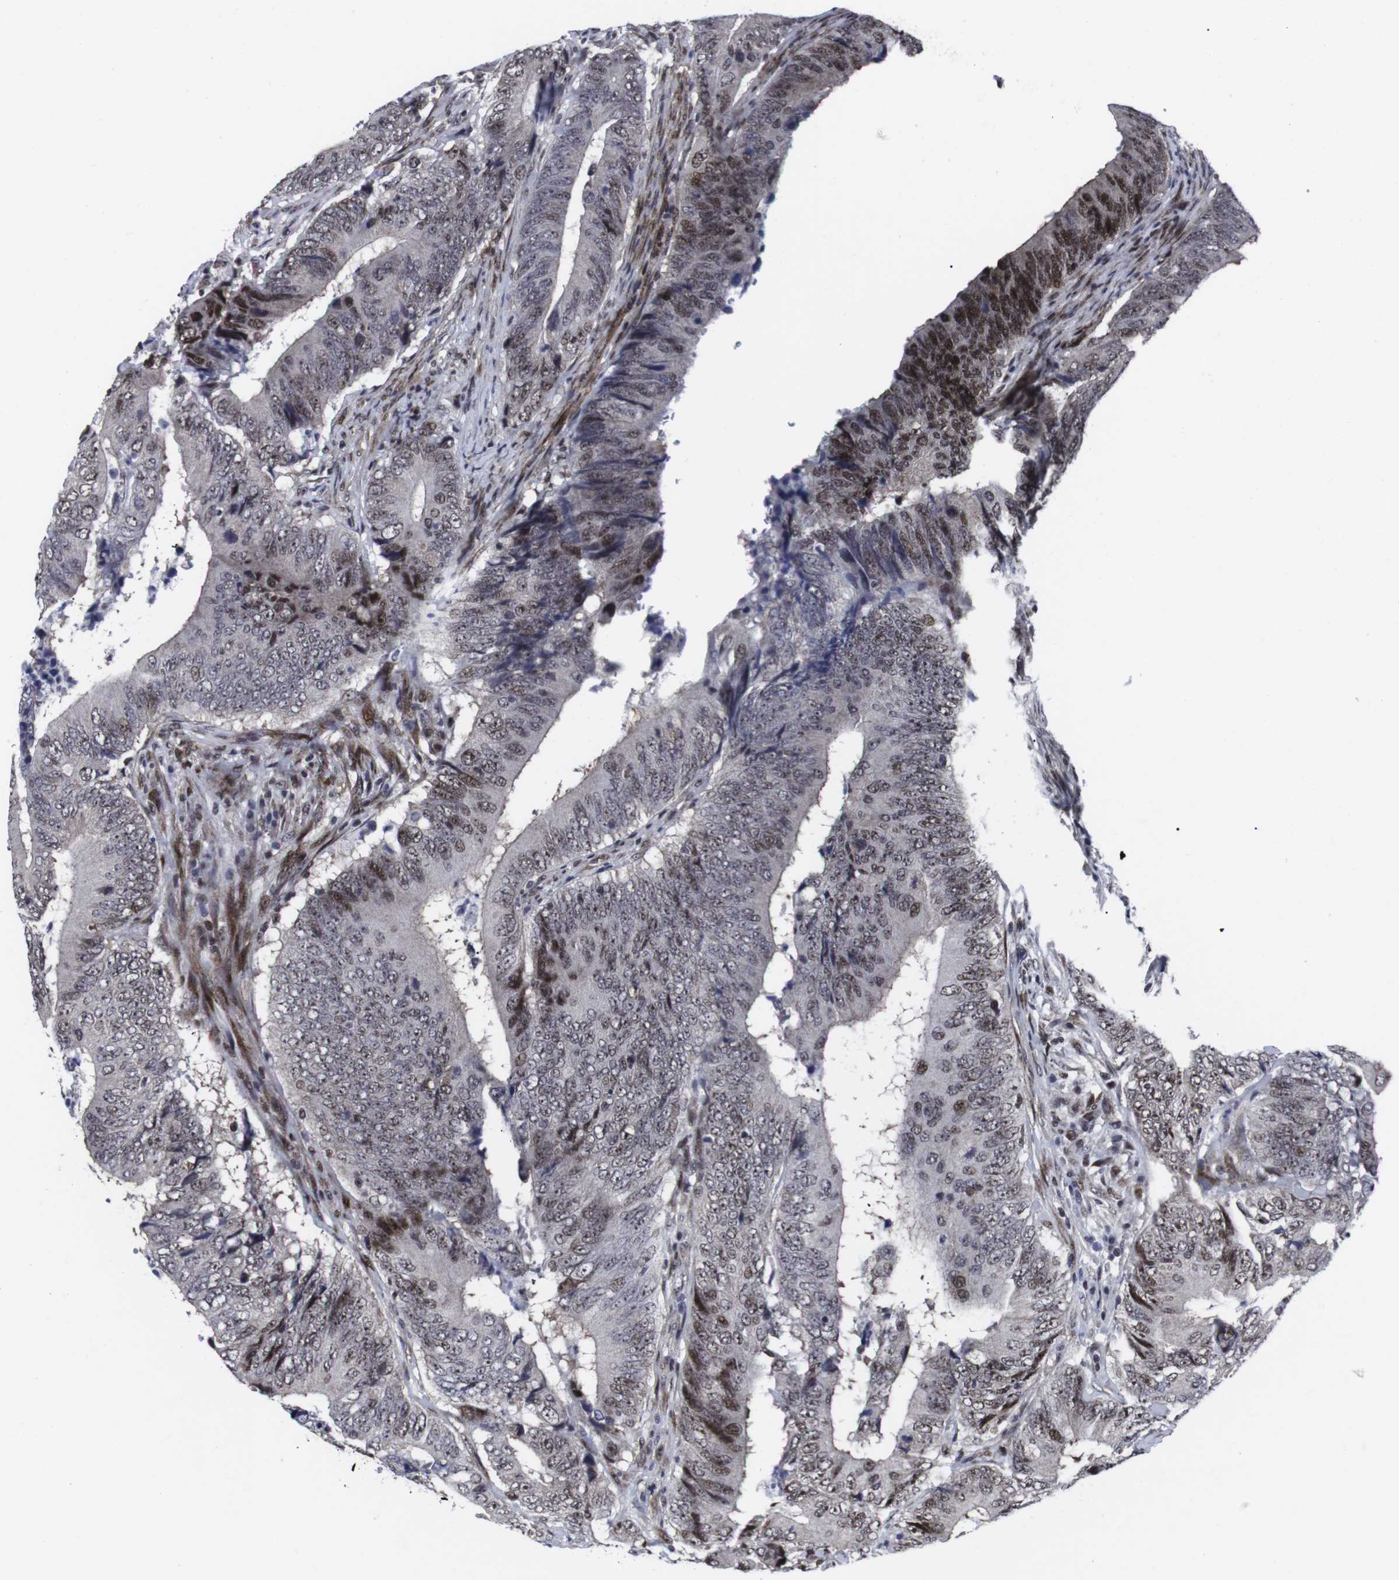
{"staining": {"intensity": "moderate", "quantity": "25%-75%", "location": "nuclear"}, "tissue": "colorectal cancer", "cell_type": "Tumor cells", "image_type": "cancer", "snomed": [{"axis": "morphology", "description": "Normal tissue, NOS"}, {"axis": "morphology", "description": "Adenocarcinoma, NOS"}, {"axis": "topography", "description": "Colon"}], "caption": "This is a photomicrograph of immunohistochemistry staining of colorectal cancer, which shows moderate expression in the nuclear of tumor cells.", "gene": "MLH1", "patient": {"sex": "male", "age": 56}}